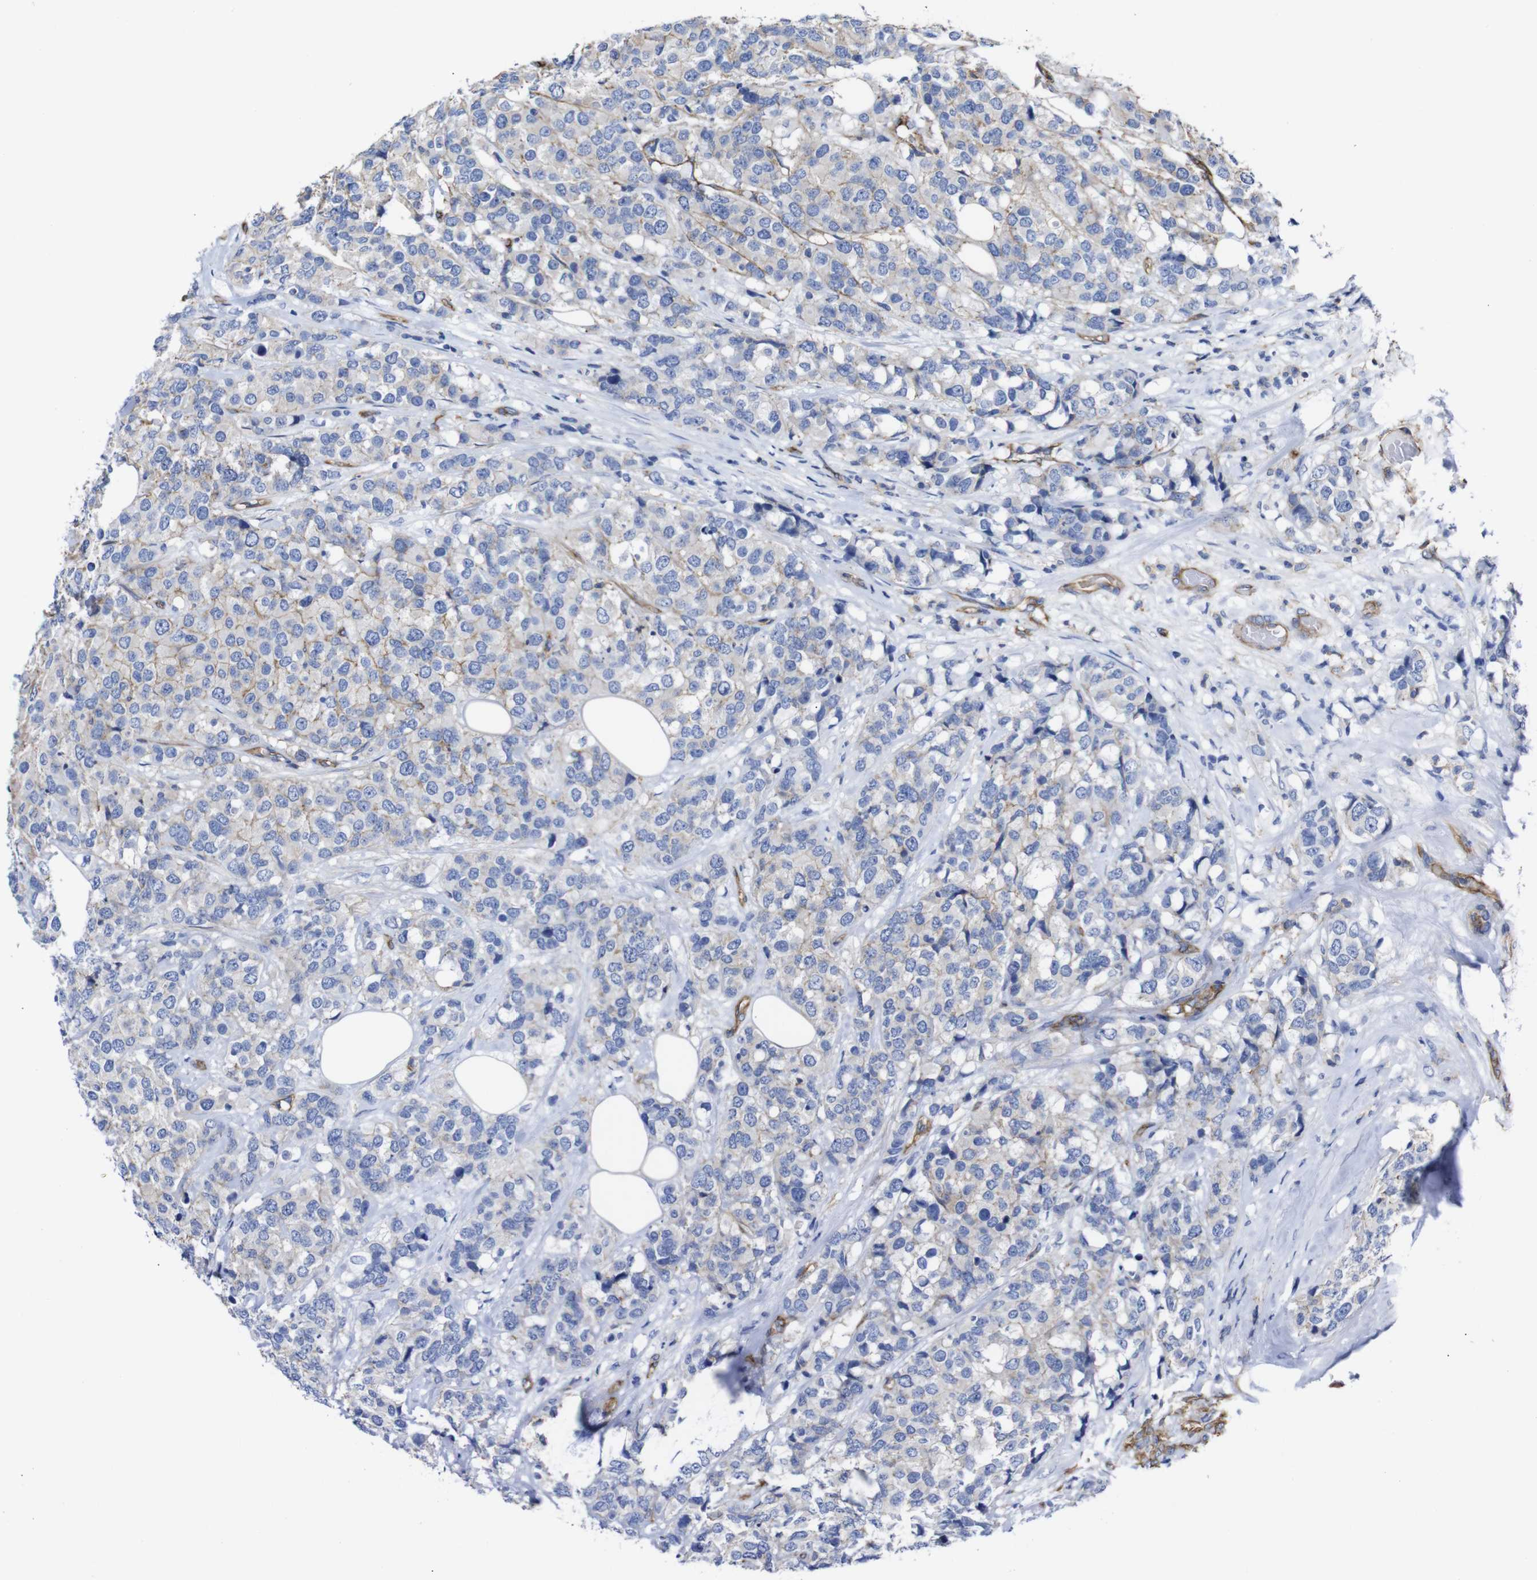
{"staining": {"intensity": "negative", "quantity": "none", "location": "none"}, "tissue": "breast cancer", "cell_type": "Tumor cells", "image_type": "cancer", "snomed": [{"axis": "morphology", "description": "Lobular carcinoma"}, {"axis": "topography", "description": "Breast"}], "caption": "Immunohistochemical staining of human breast cancer (lobular carcinoma) exhibits no significant staining in tumor cells. The staining is performed using DAB (3,3'-diaminobenzidine) brown chromogen with nuclei counter-stained in using hematoxylin.", "gene": "SPTBN1", "patient": {"sex": "female", "age": 59}}